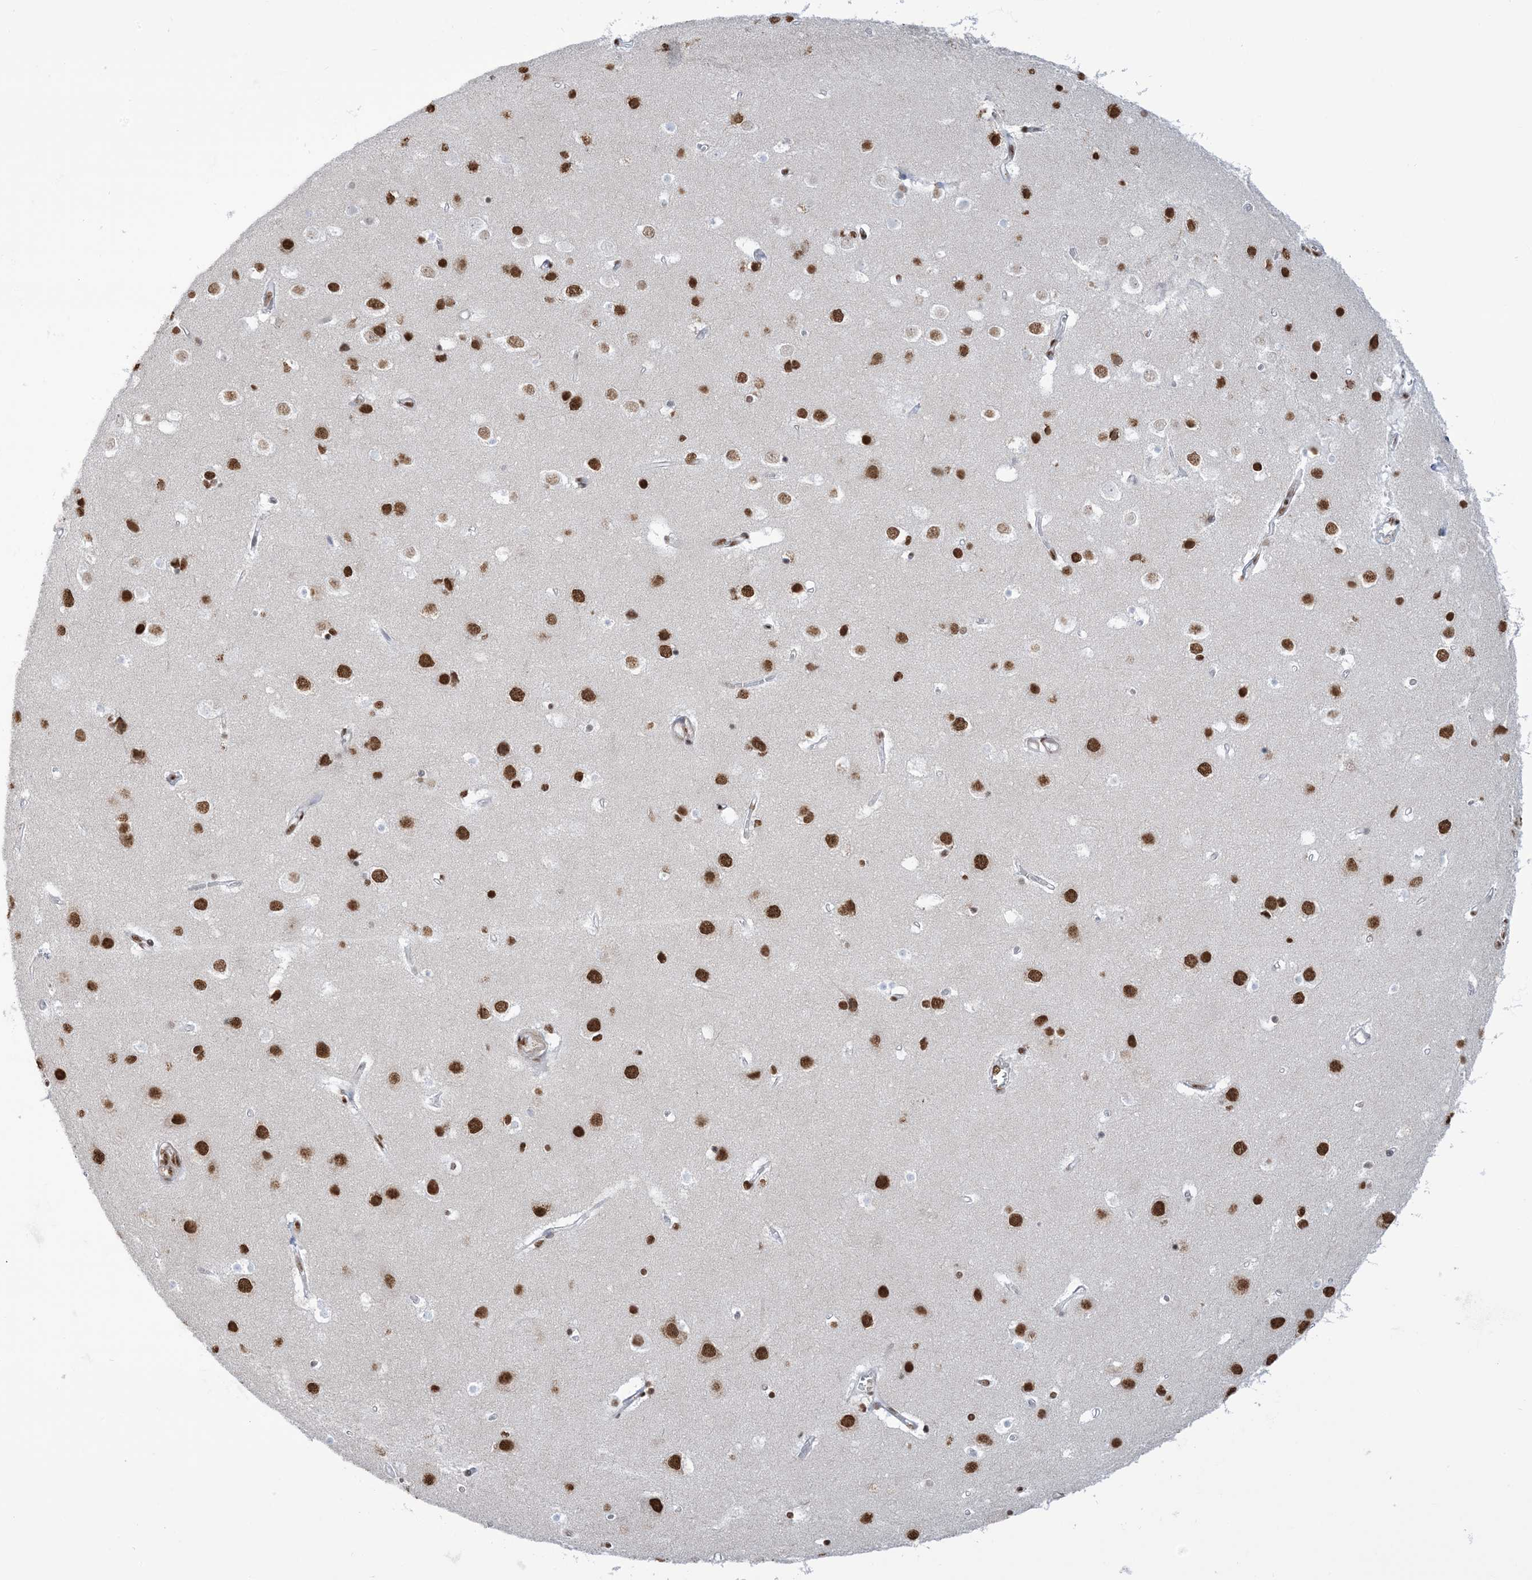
{"staining": {"intensity": "moderate", "quantity": ">75%", "location": "cytoplasmic/membranous"}, "tissue": "cerebral cortex", "cell_type": "Endothelial cells", "image_type": "normal", "snomed": [{"axis": "morphology", "description": "Normal tissue, NOS"}, {"axis": "topography", "description": "Cerebral cortex"}], "caption": "A photomicrograph of human cerebral cortex stained for a protein displays moderate cytoplasmic/membranous brown staining in endothelial cells.", "gene": "ZNF792", "patient": {"sex": "male", "age": 54}}